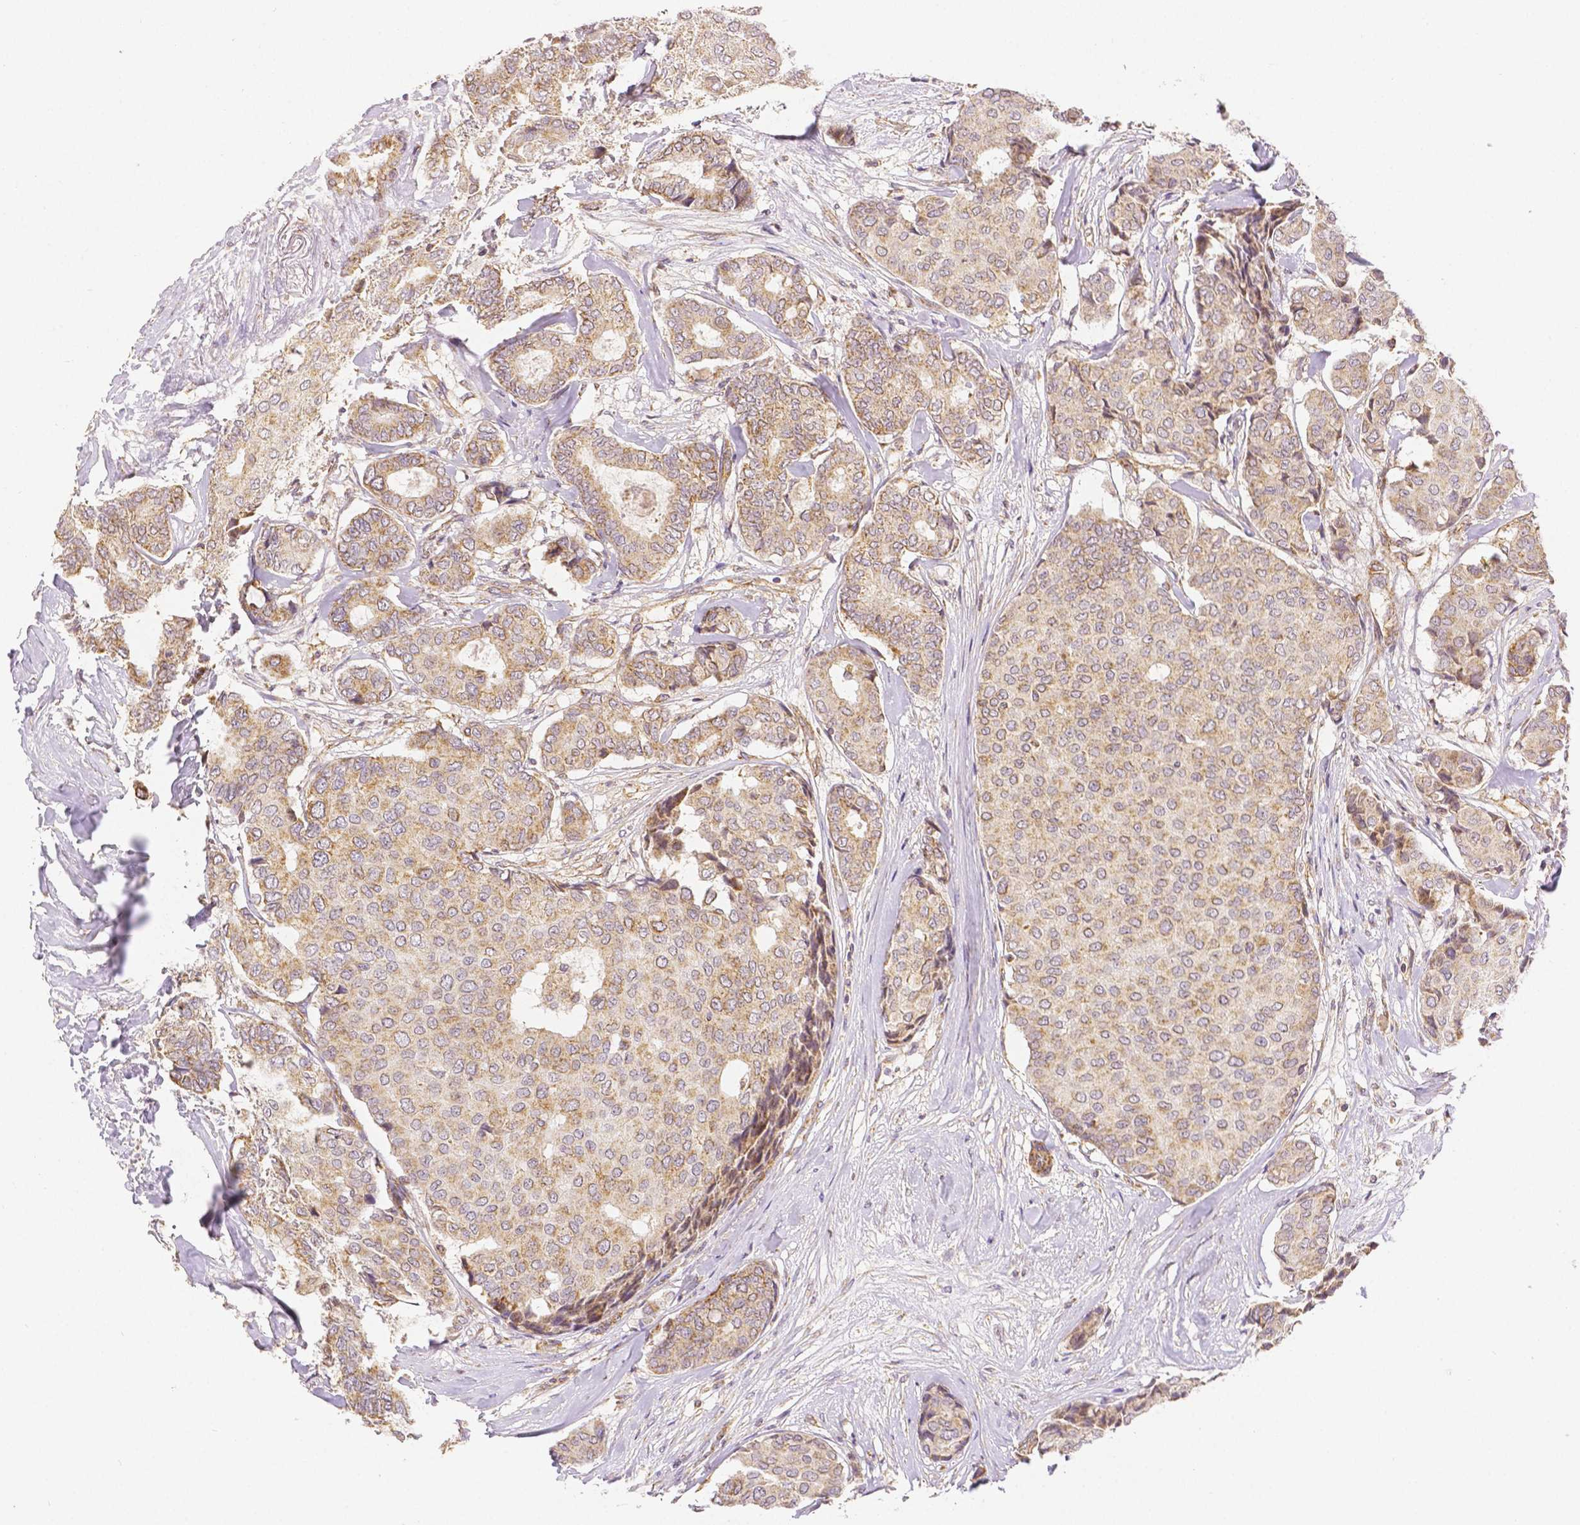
{"staining": {"intensity": "weak", "quantity": "25%-75%", "location": "cytoplasmic/membranous"}, "tissue": "breast cancer", "cell_type": "Tumor cells", "image_type": "cancer", "snomed": [{"axis": "morphology", "description": "Duct carcinoma"}, {"axis": "topography", "description": "Breast"}], "caption": "A low amount of weak cytoplasmic/membranous expression is appreciated in about 25%-75% of tumor cells in intraductal carcinoma (breast) tissue.", "gene": "RHOT1", "patient": {"sex": "female", "age": 75}}